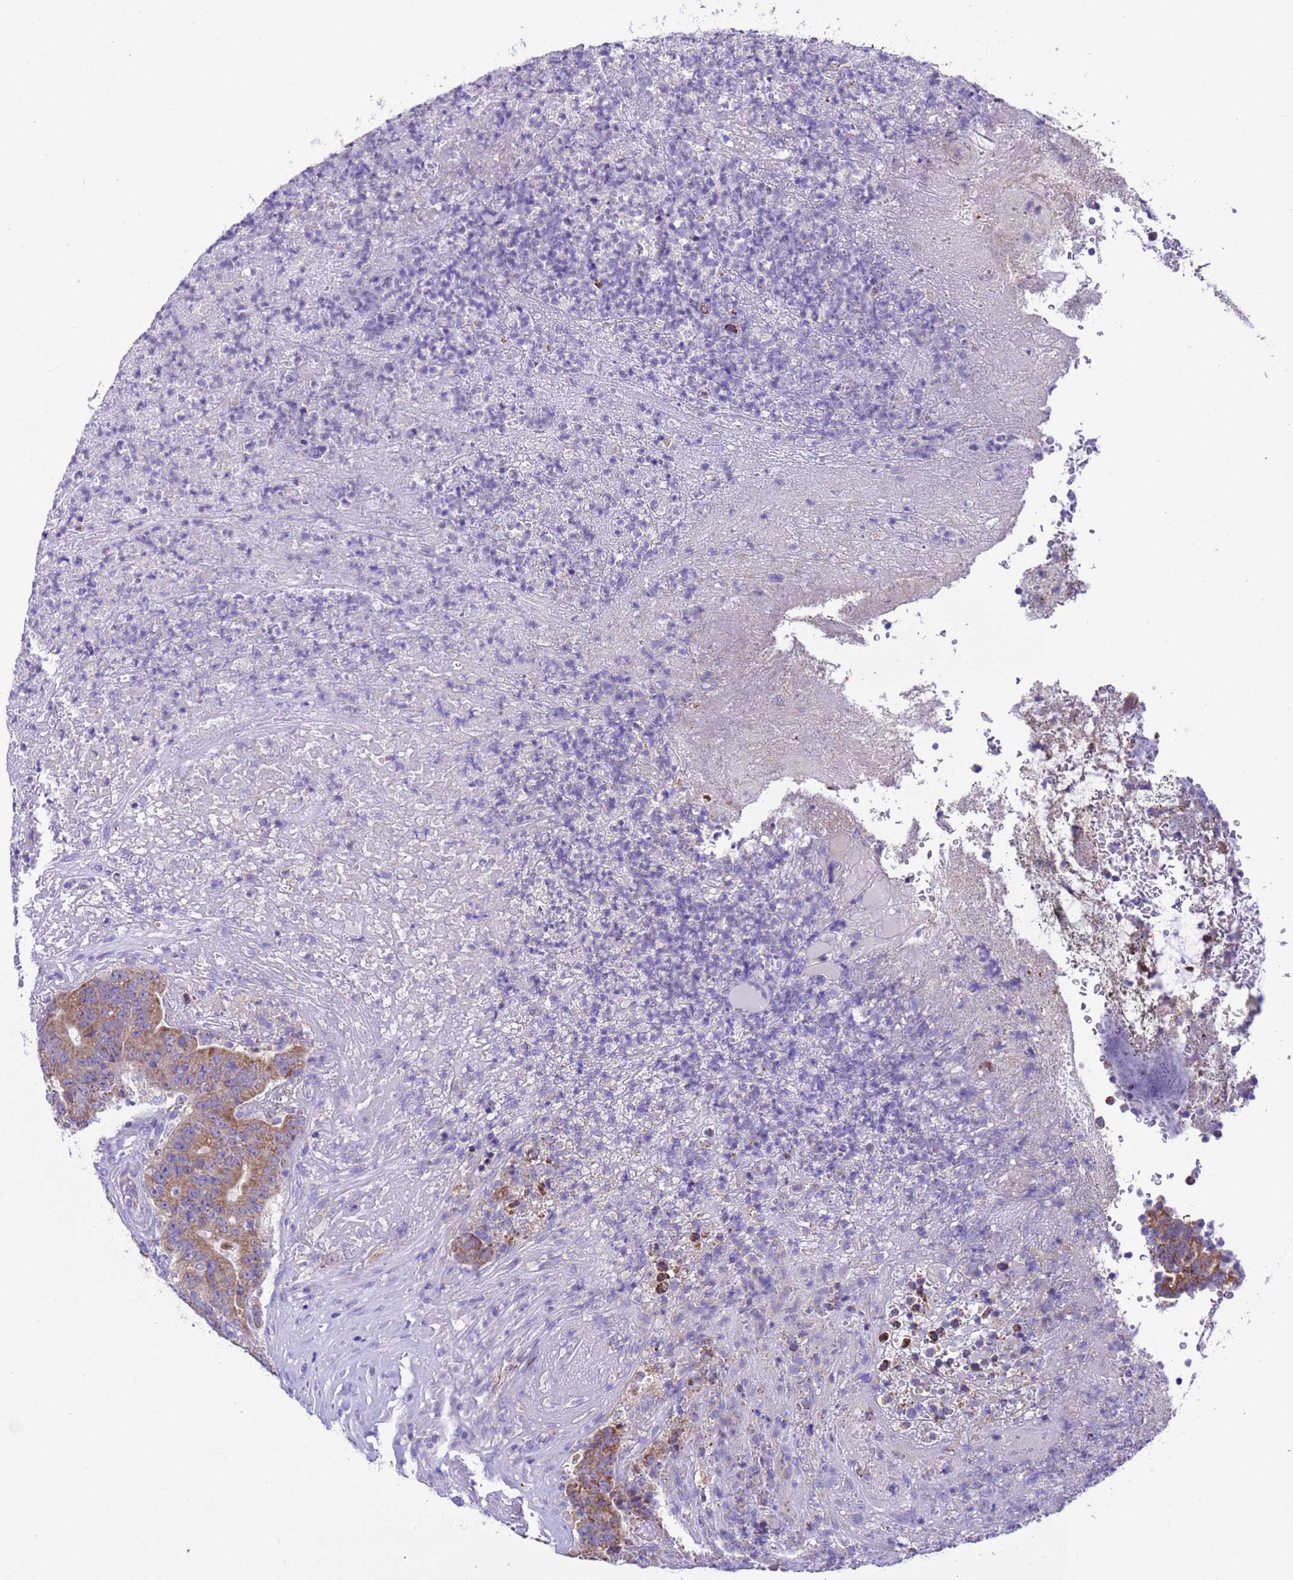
{"staining": {"intensity": "moderate", "quantity": ">75%", "location": "cytoplasmic/membranous"}, "tissue": "colorectal cancer", "cell_type": "Tumor cells", "image_type": "cancer", "snomed": [{"axis": "morphology", "description": "Adenocarcinoma, NOS"}, {"axis": "topography", "description": "Colon"}], "caption": "Brown immunohistochemical staining in adenocarcinoma (colorectal) displays moderate cytoplasmic/membranous positivity in approximately >75% of tumor cells.", "gene": "CCDC191", "patient": {"sex": "female", "age": 75}}